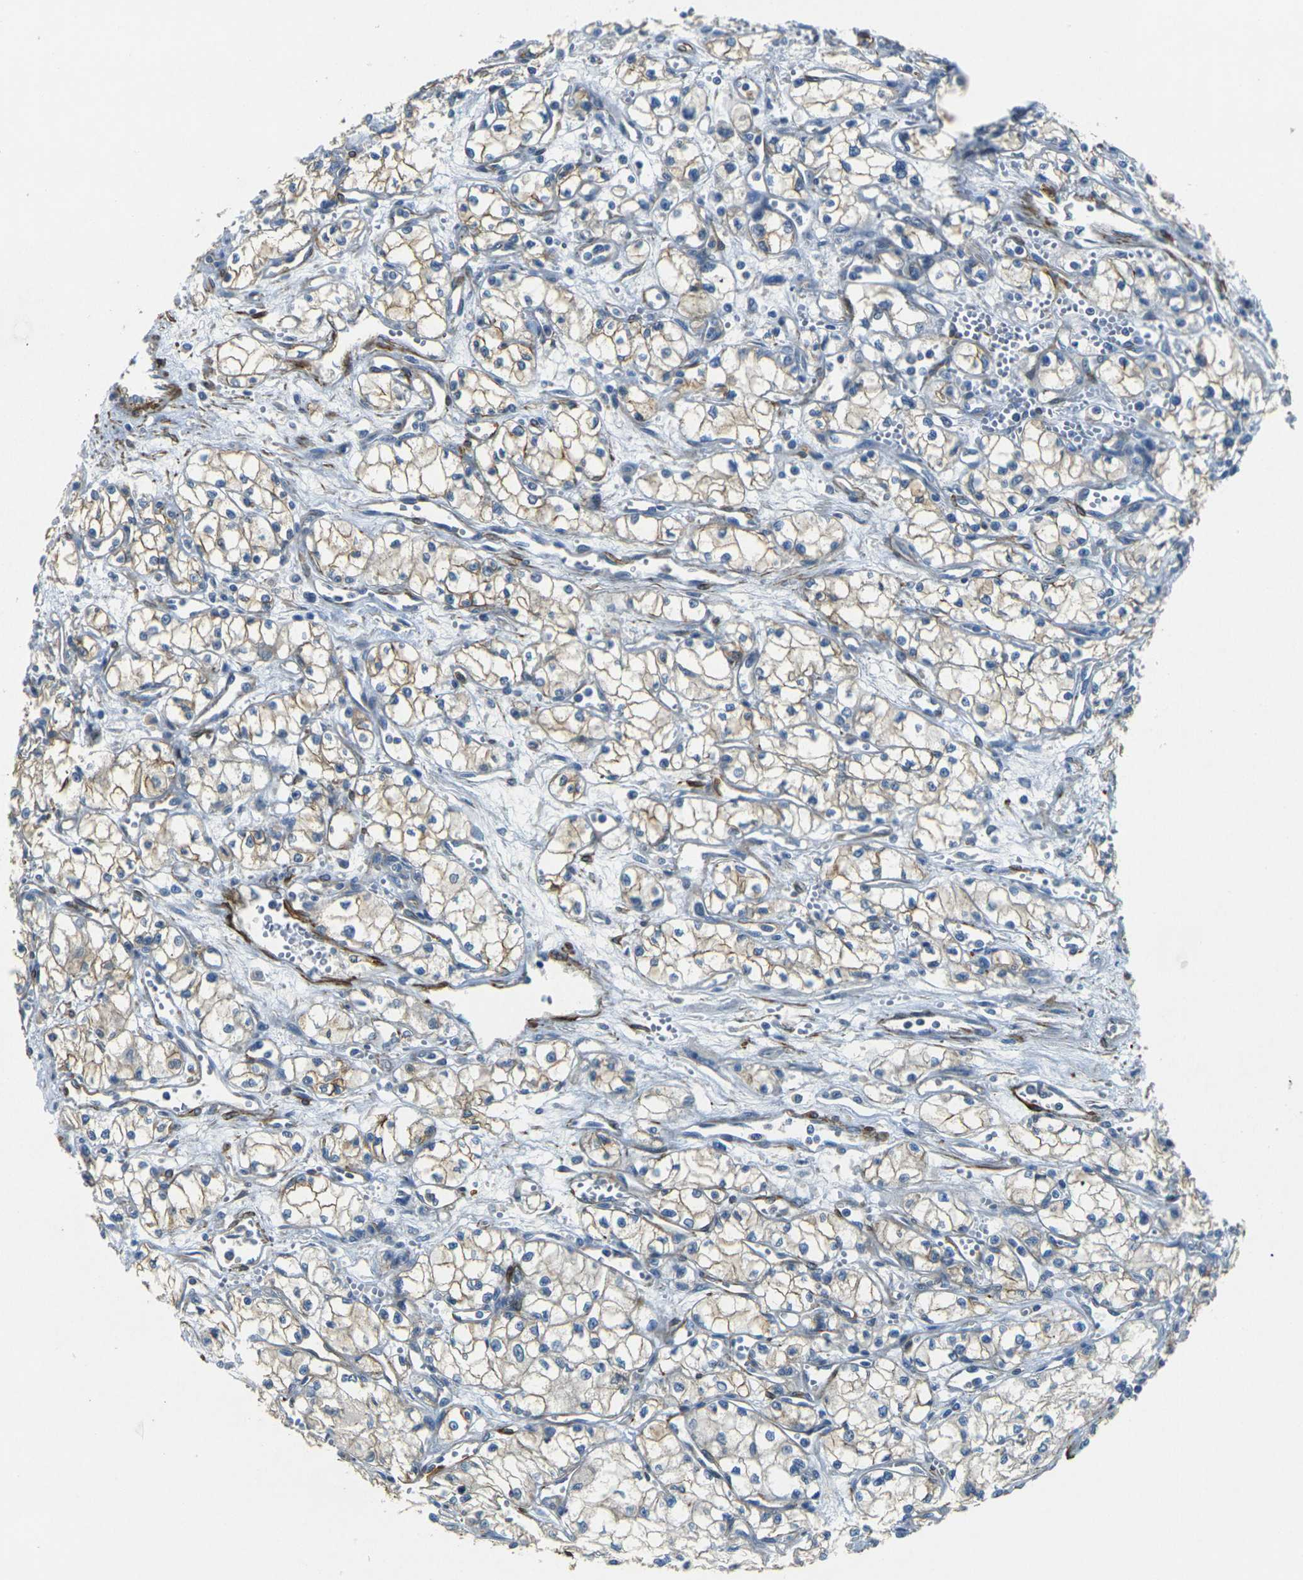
{"staining": {"intensity": "moderate", "quantity": ">75%", "location": "cytoplasmic/membranous"}, "tissue": "renal cancer", "cell_type": "Tumor cells", "image_type": "cancer", "snomed": [{"axis": "morphology", "description": "Normal tissue, NOS"}, {"axis": "morphology", "description": "Adenocarcinoma, NOS"}, {"axis": "topography", "description": "Kidney"}], "caption": "A high-resolution photomicrograph shows immunohistochemistry staining of adenocarcinoma (renal), which exhibits moderate cytoplasmic/membranous expression in about >75% of tumor cells.", "gene": "EPHA7", "patient": {"sex": "male", "age": 59}}